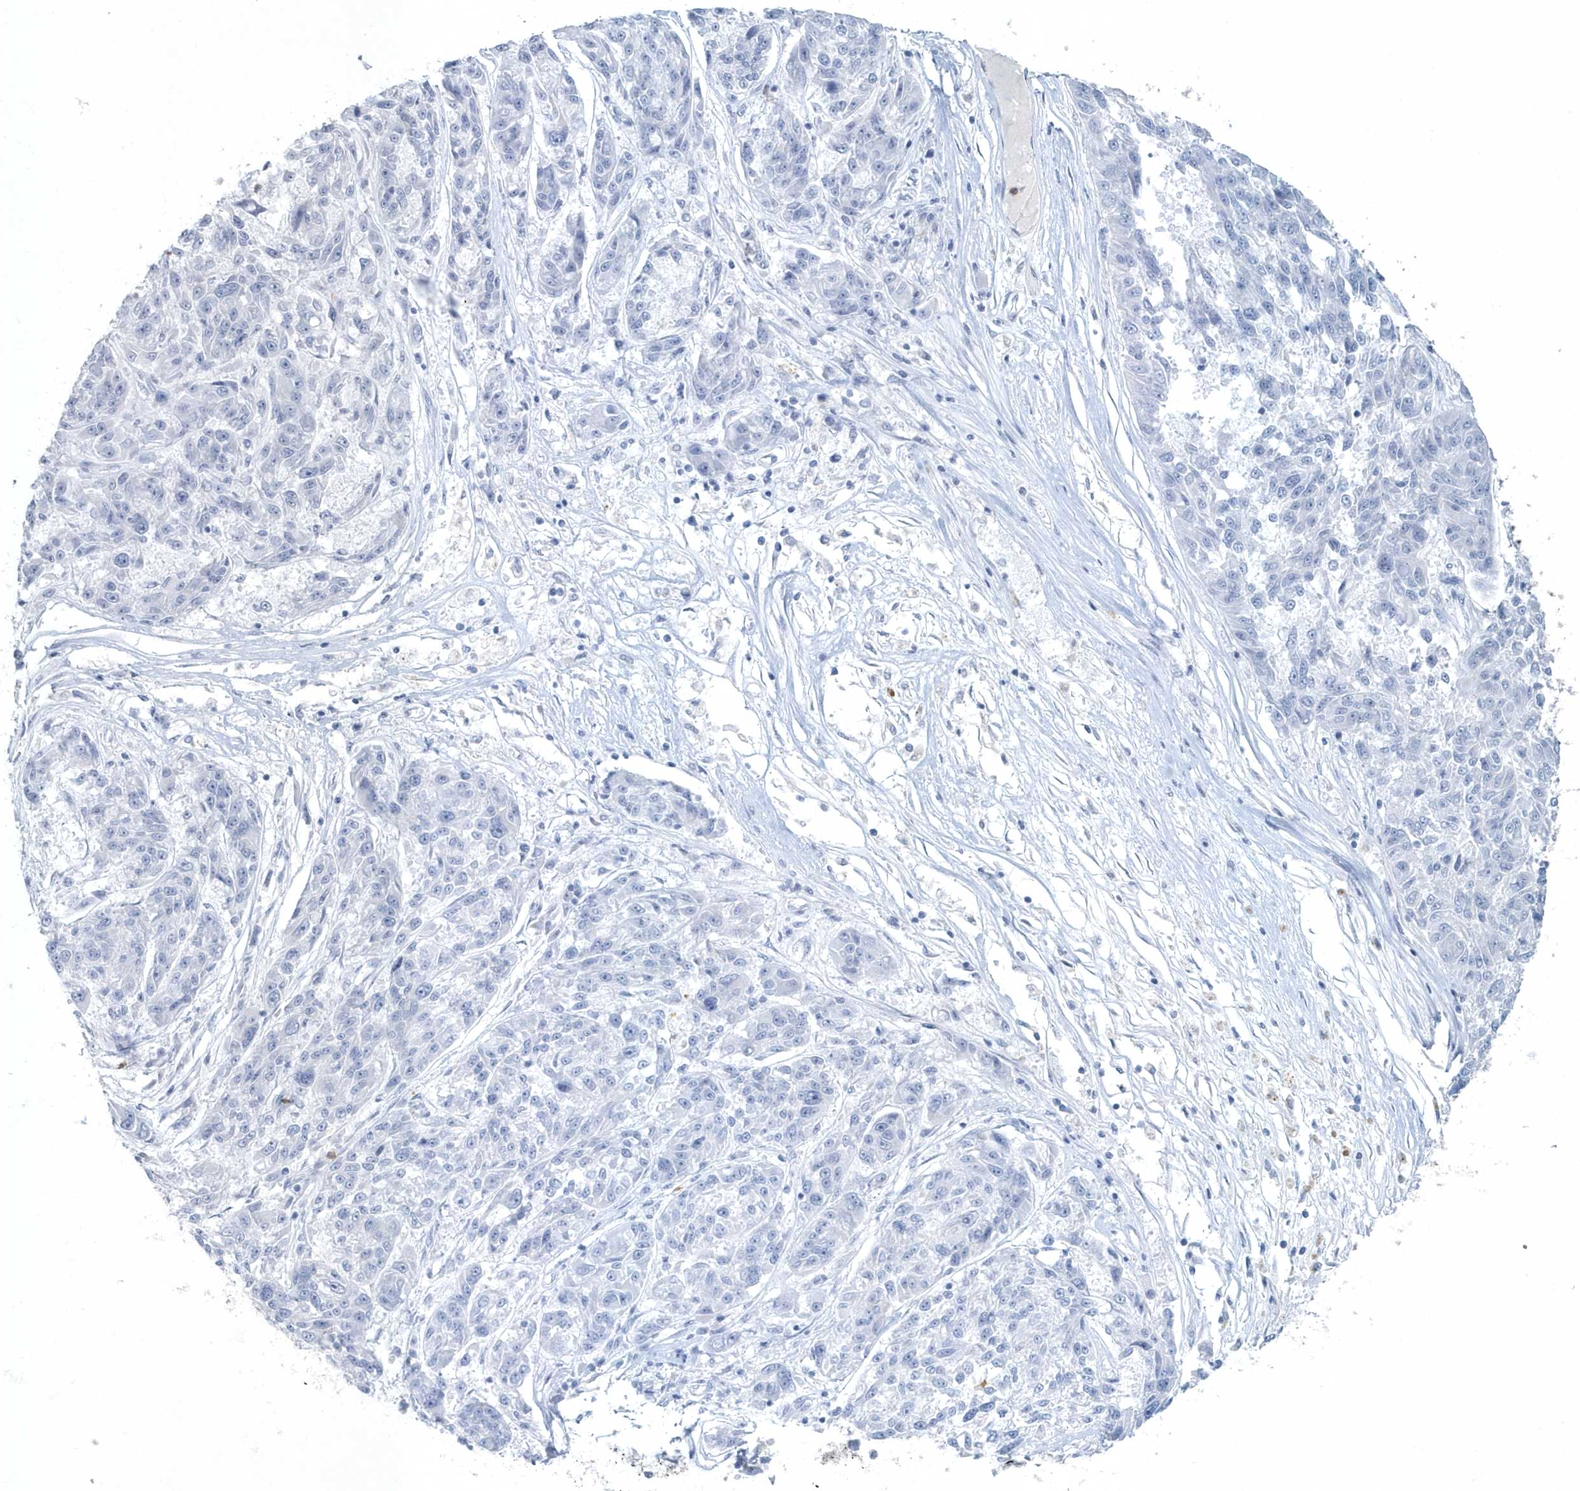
{"staining": {"intensity": "negative", "quantity": "none", "location": "none"}, "tissue": "melanoma", "cell_type": "Tumor cells", "image_type": "cancer", "snomed": [{"axis": "morphology", "description": "Malignant melanoma, NOS"}, {"axis": "topography", "description": "Skin"}], "caption": "Micrograph shows no protein expression in tumor cells of melanoma tissue.", "gene": "MYOT", "patient": {"sex": "male", "age": 53}}